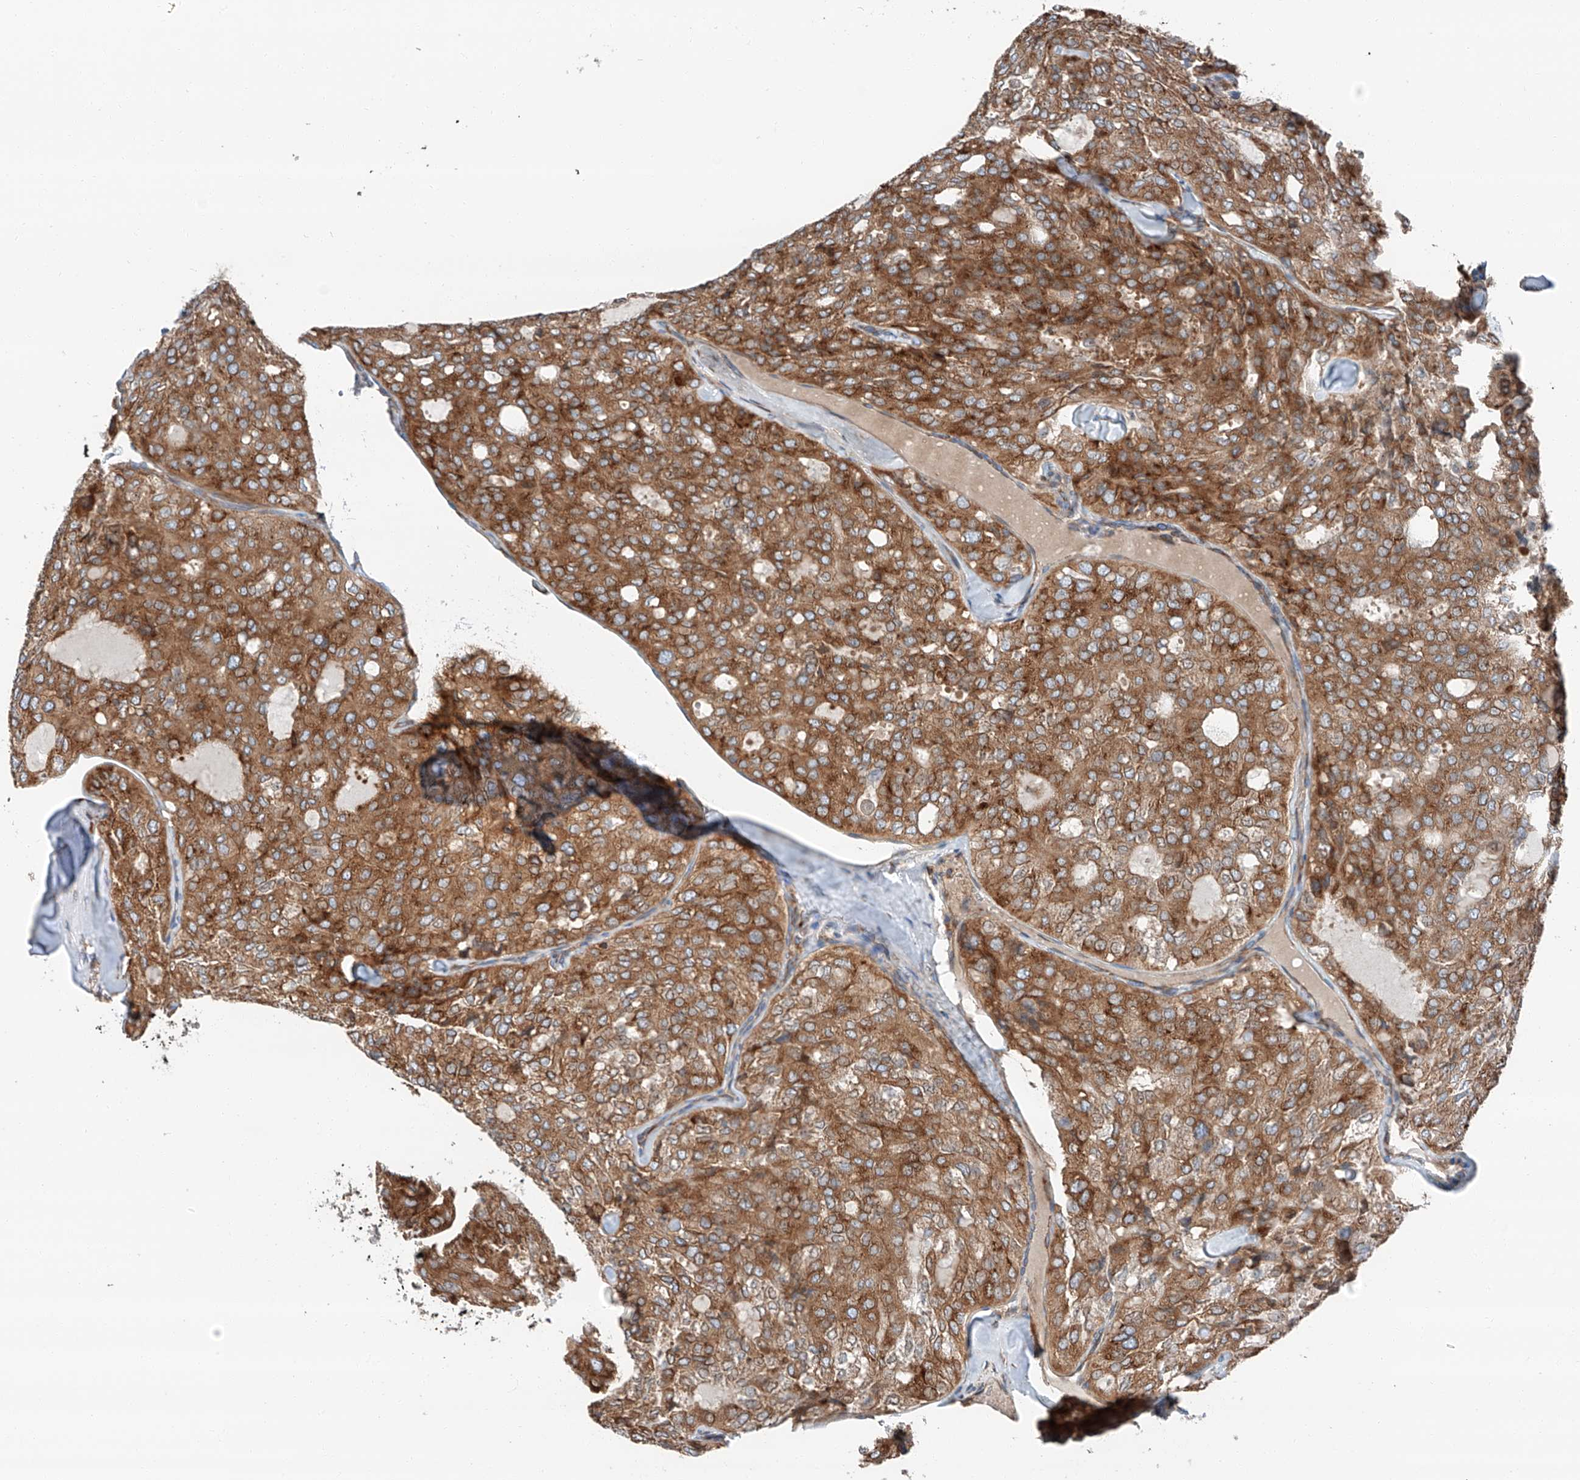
{"staining": {"intensity": "moderate", "quantity": ">75%", "location": "cytoplasmic/membranous"}, "tissue": "thyroid cancer", "cell_type": "Tumor cells", "image_type": "cancer", "snomed": [{"axis": "morphology", "description": "Follicular adenoma carcinoma, NOS"}, {"axis": "topography", "description": "Thyroid gland"}], "caption": "Moderate cytoplasmic/membranous protein positivity is seen in about >75% of tumor cells in thyroid cancer. The staining was performed using DAB to visualize the protein expression in brown, while the nuclei were stained in blue with hematoxylin (Magnification: 20x).", "gene": "ZC3H15", "patient": {"sex": "male", "age": 75}}